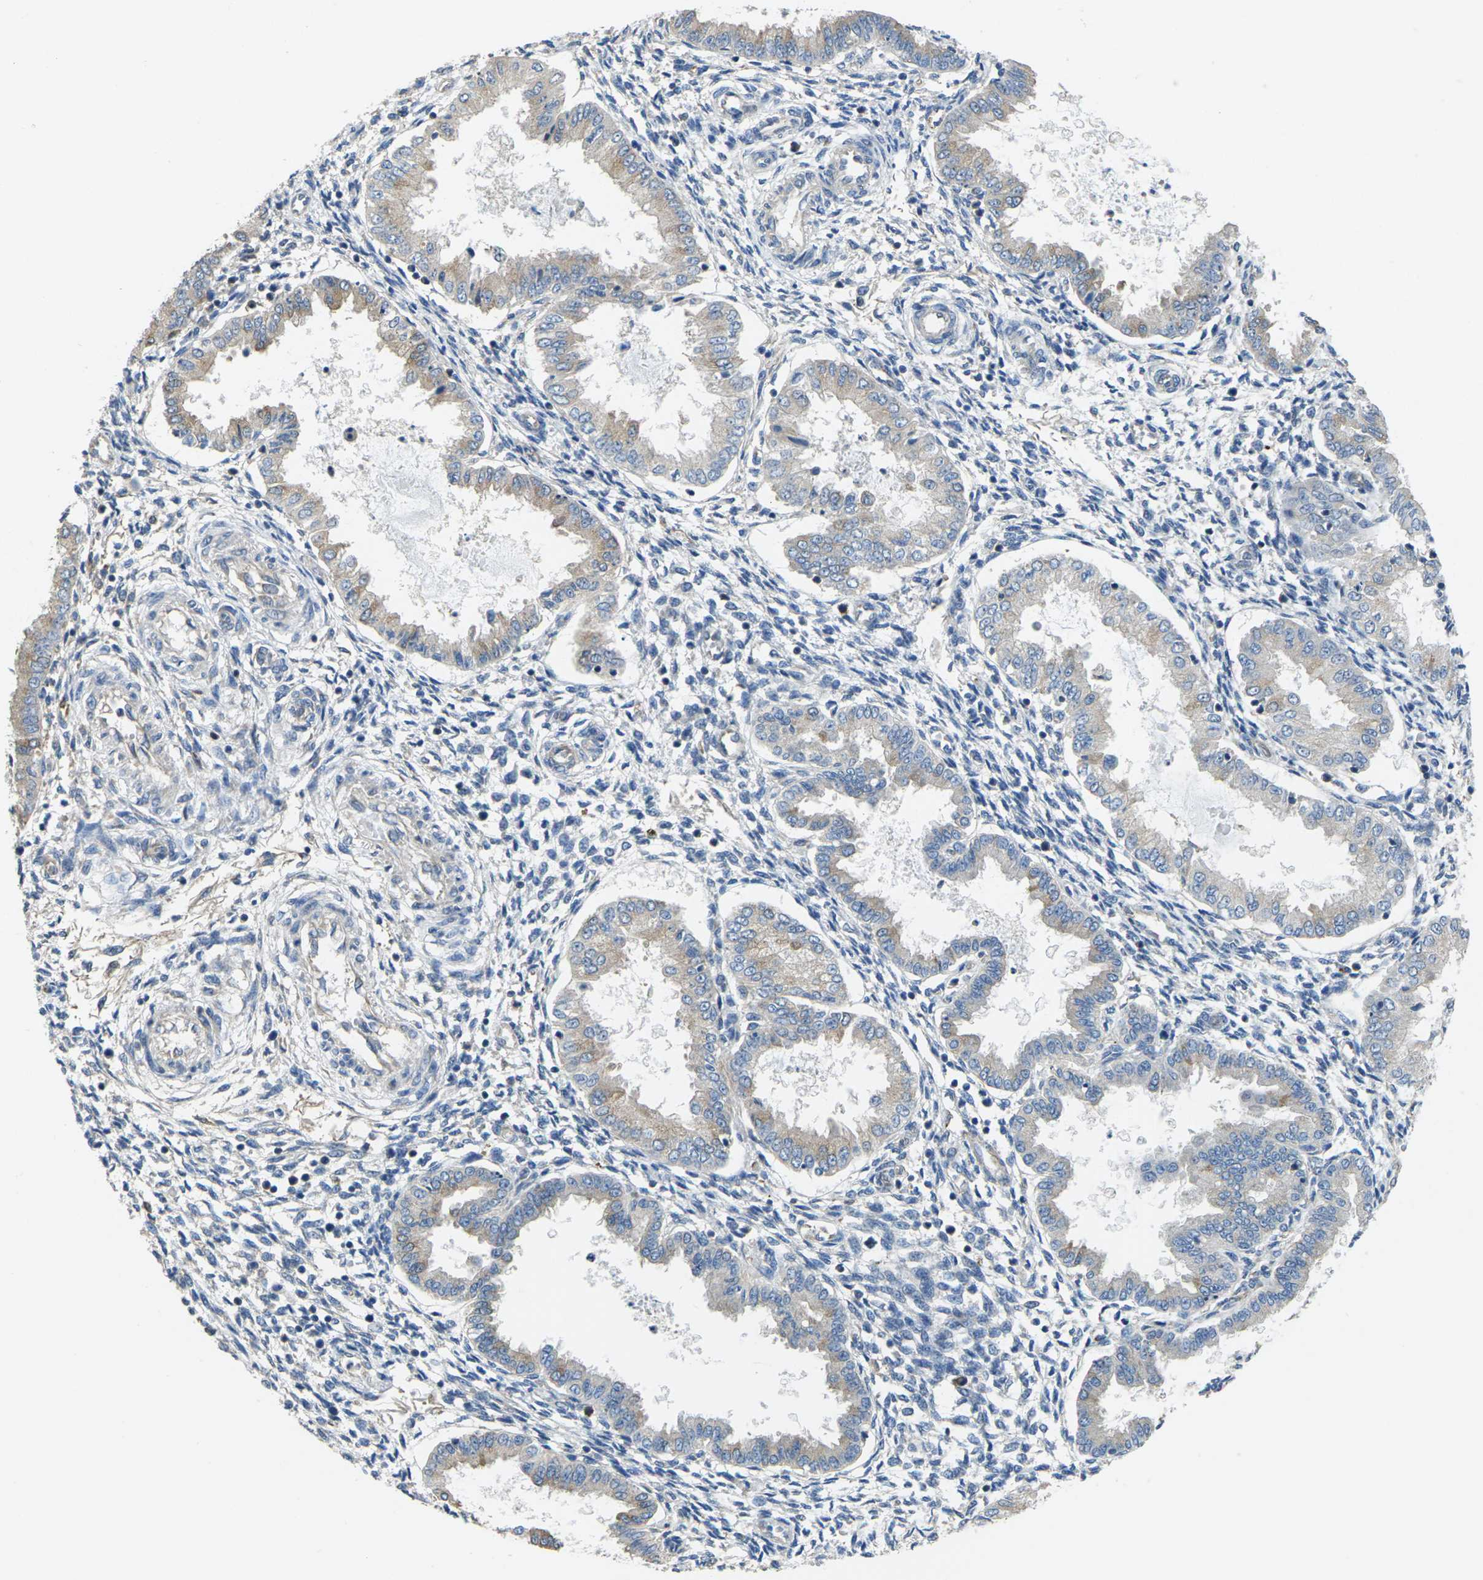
{"staining": {"intensity": "negative", "quantity": "none", "location": "none"}, "tissue": "endometrium", "cell_type": "Cells in endometrial stroma", "image_type": "normal", "snomed": [{"axis": "morphology", "description": "Normal tissue, NOS"}, {"axis": "topography", "description": "Endometrium"}], "caption": "This micrograph is of normal endometrium stained with immunohistochemistry to label a protein in brown with the nuclei are counter-stained blue. There is no positivity in cells in endometrial stroma.", "gene": "TMCC2", "patient": {"sex": "female", "age": 33}}